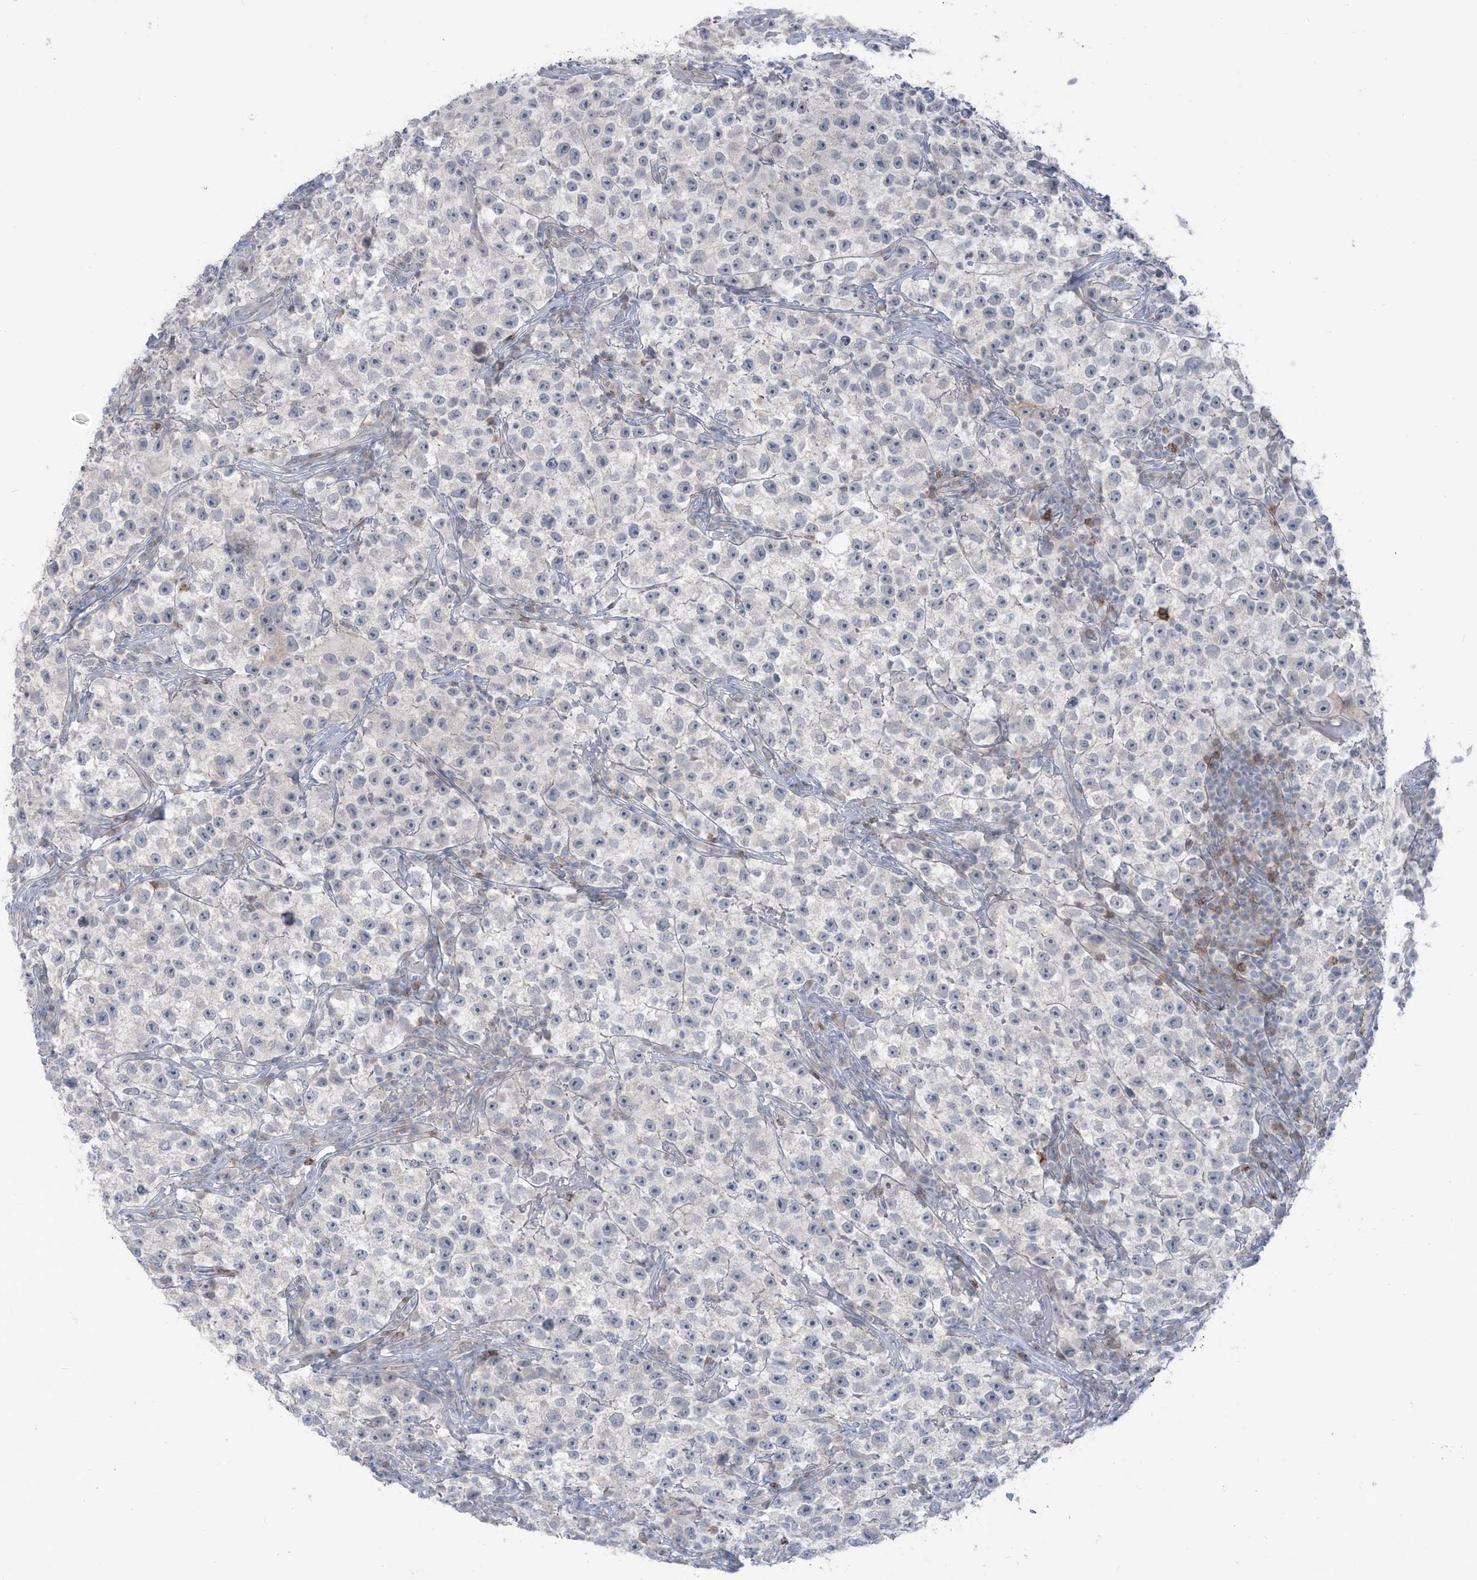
{"staining": {"intensity": "negative", "quantity": "none", "location": "none"}, "tissue": "testis cancer", "cell_type": "Tumor cells", "image_type": "cancer", "snomed": [{"axis": "morphology", "description": "Seminoma, NOS"}, {"axis": "topography", "description": "Testis"}], "caption": "Protein analysis of seminoma (testis) demonstrates no significant expression in tumor cells. Nuclei are stained in blue.", "gene": "NOTO", "patient": {"sex": "male", "age": 22}}